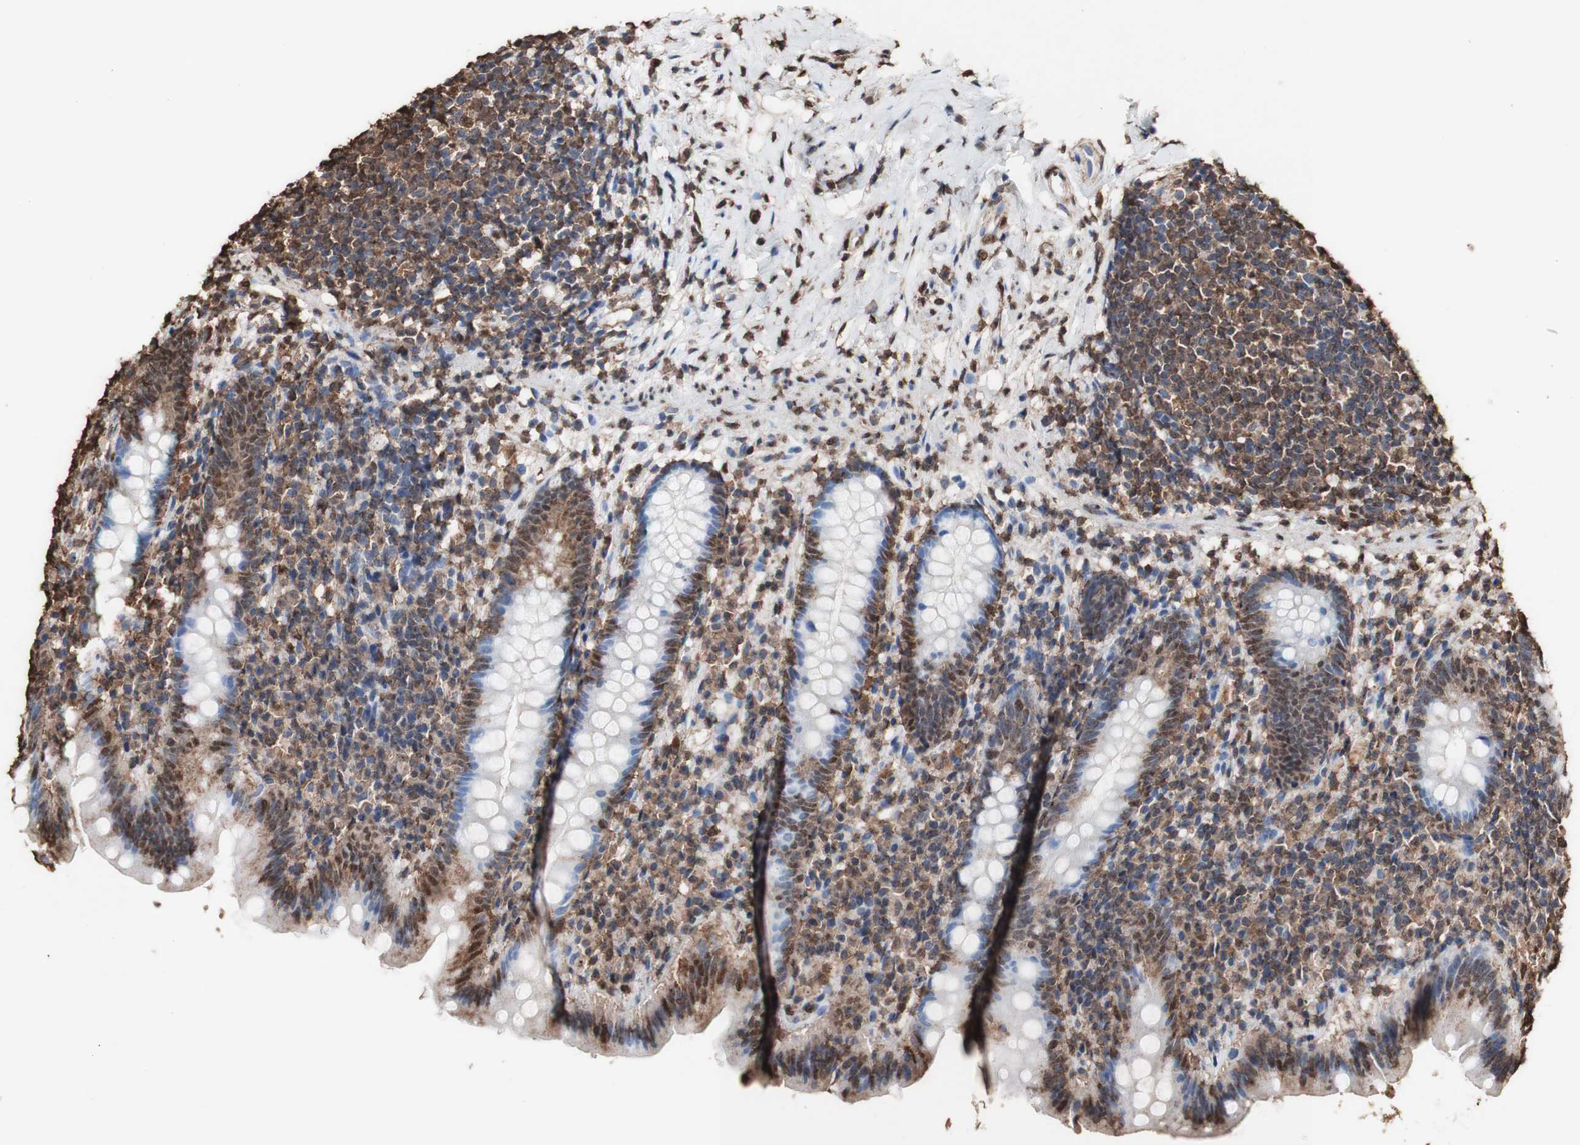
{"staining": {"intensity": "moderate", "quantity": "25%-75%", "location": "cytoplasmic/membranous,nuclear"}, "tissue": "appendix", "cell_type": "Glandular cells", "image_type": "normal", "snomed": [{"axis": "morphology", "description": "Normal tissue, NOS"}, {"axis": "topography", "description": "Appendix"}], "caption": "Immunohistochemical staining of benign human appendix shows medium levels of moderate cytoplasmic/membranous,nuclear staining in approximately 25%-75% of glandular cells. (DAB (3,3'-diaminobenzidine) IHC with brightfield microscopy, high magnification).", "gene": "PIDD1", "patient": {"sex": "male", "age": 52}}